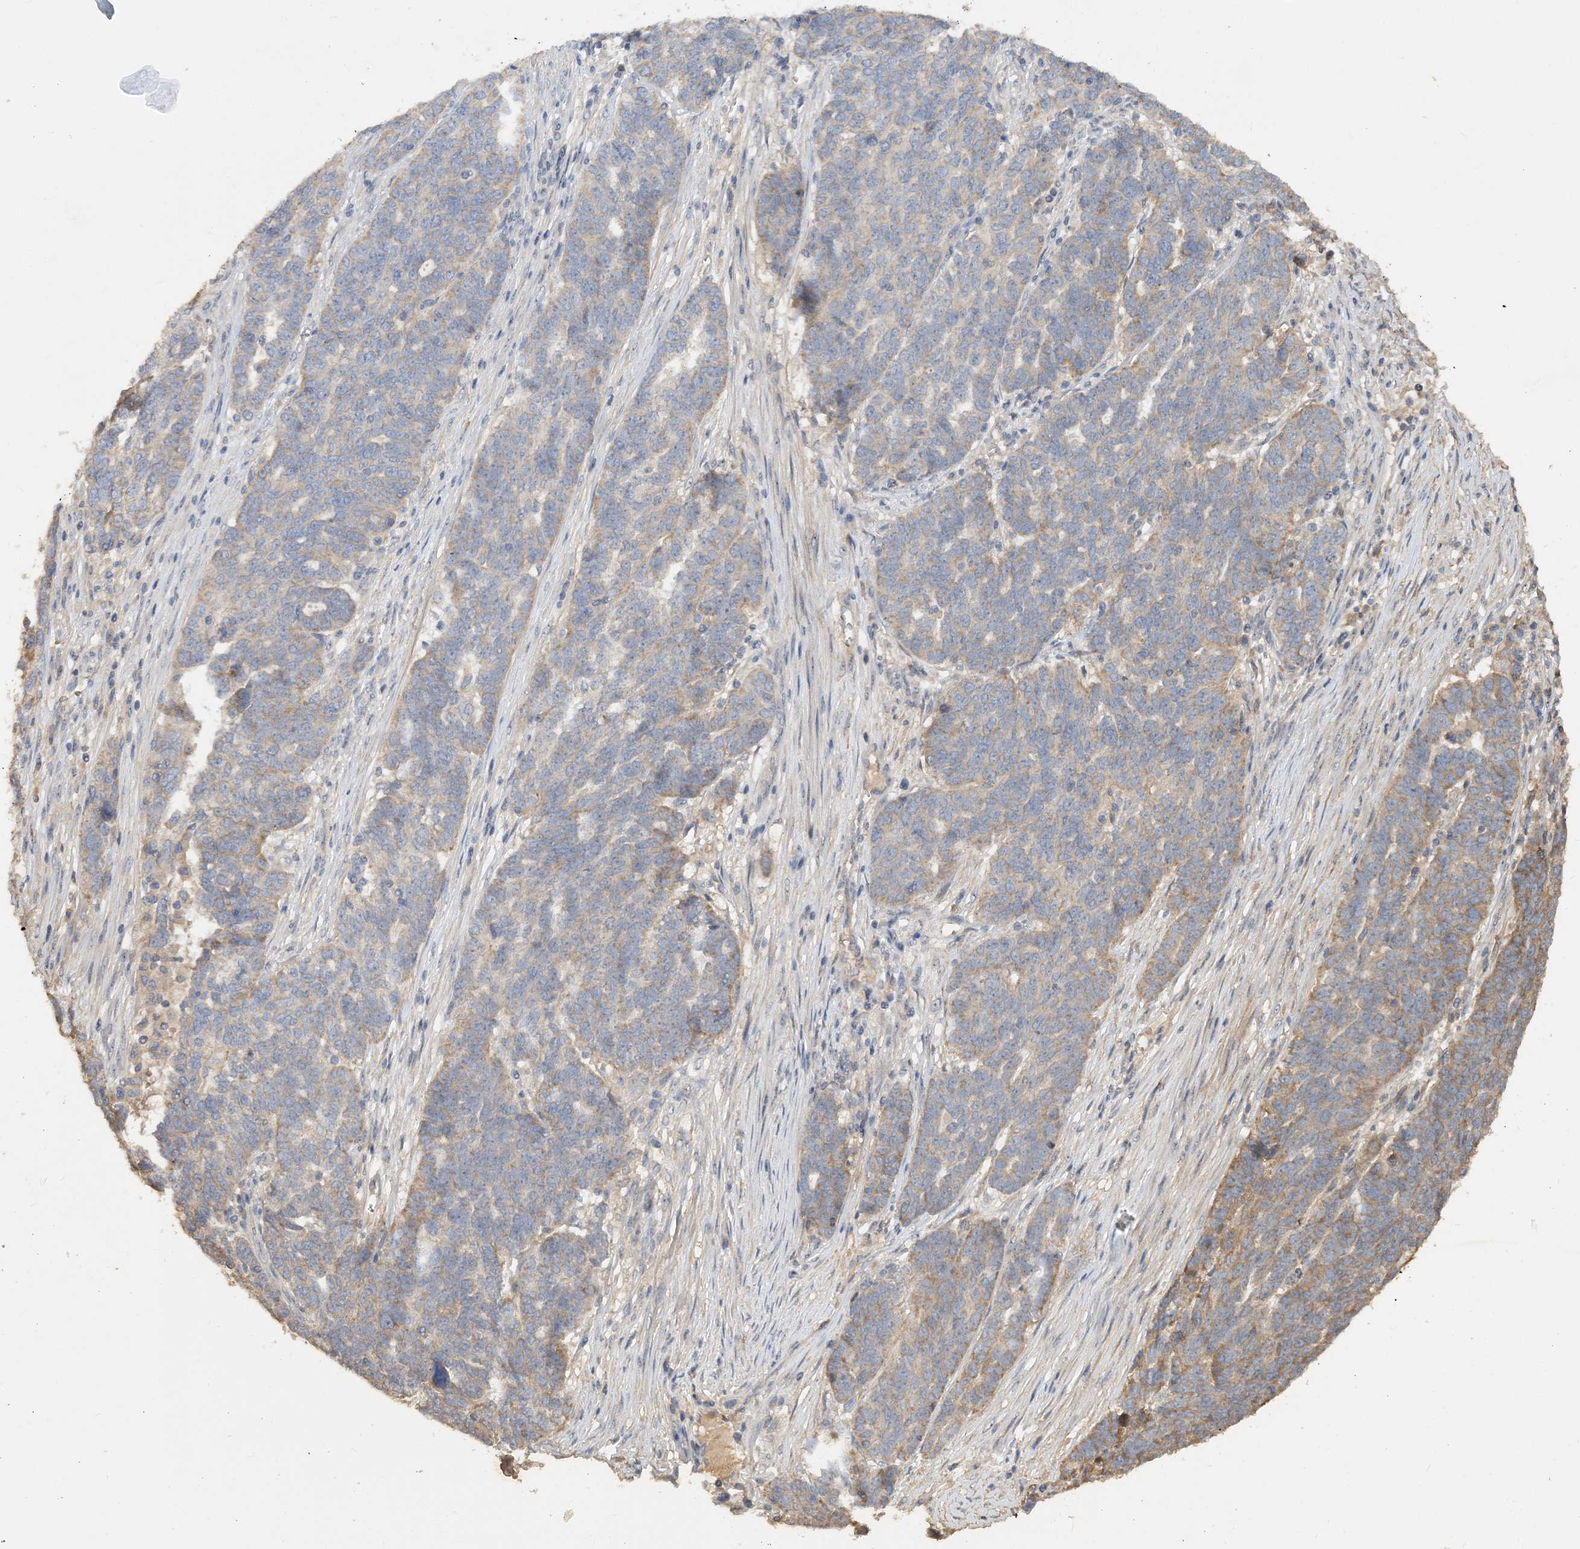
{"staining": {"intensity": "moderate", "quantity": "<25%", "location": "cytoplasmic/membranous"}, "tissue": "ovarian cancer", "cell_type": "Tumor cells", "image_type": "cancer", "snomed": [{"axis": "morphology", "description": "Cystadenocarcinoma, serous, NOS"}, {"axis": "topography", "description": "Ovary"}], "caption": "Ovarian cancer (serous cystadenocarcinoma) was stained to show a protein in brown. There is low levels of moderate cytoplasmic/membranous positivity in approximately <25% of tumor cells. (IHC, brightfield microscopy, high magnification).", "gene": "GRINA", "patient": {"sex": "female", "age": 59}}